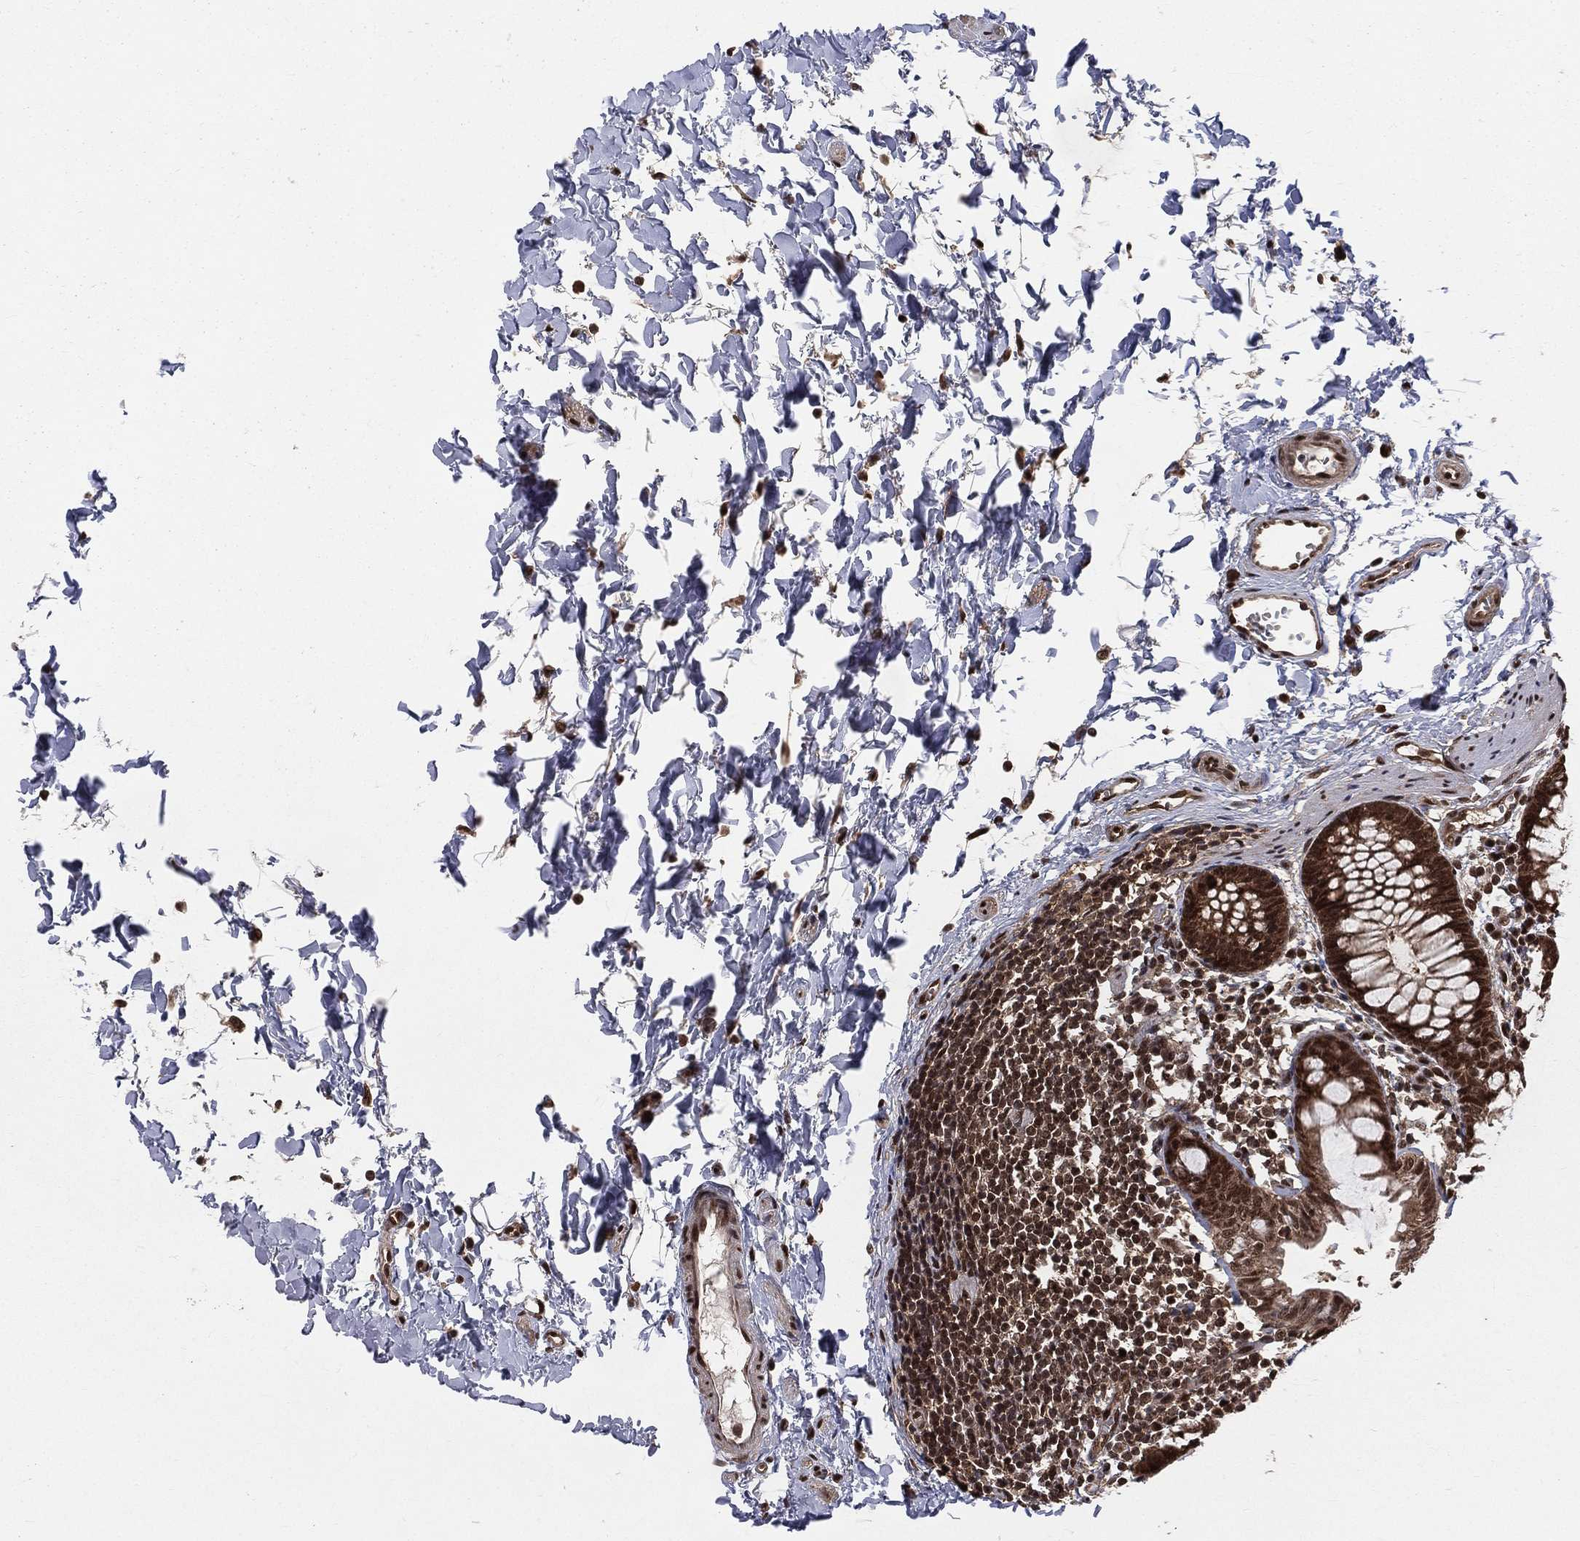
{"staining": {"intensity": "strong", "quantity": ">75%", "location": "cytoplasmic/membranous,nuclear"}, "tissue": "rectum", "cell_type": "Glandular cells", "image_type": "normal", "snomed": [{"axis": "morphology", "description": "Normal tissue, NOS"}, {"axis": "topography", "description": "Rectum"}], "caption": "About >75% of glandular cells in benign rectum show strong cytoplasmic/membranous,nuclear protein positivity as visualized by brown immunohistochemical staining.", "gene": "COPS4", "patient": {"sex": "male", "age": 57}}